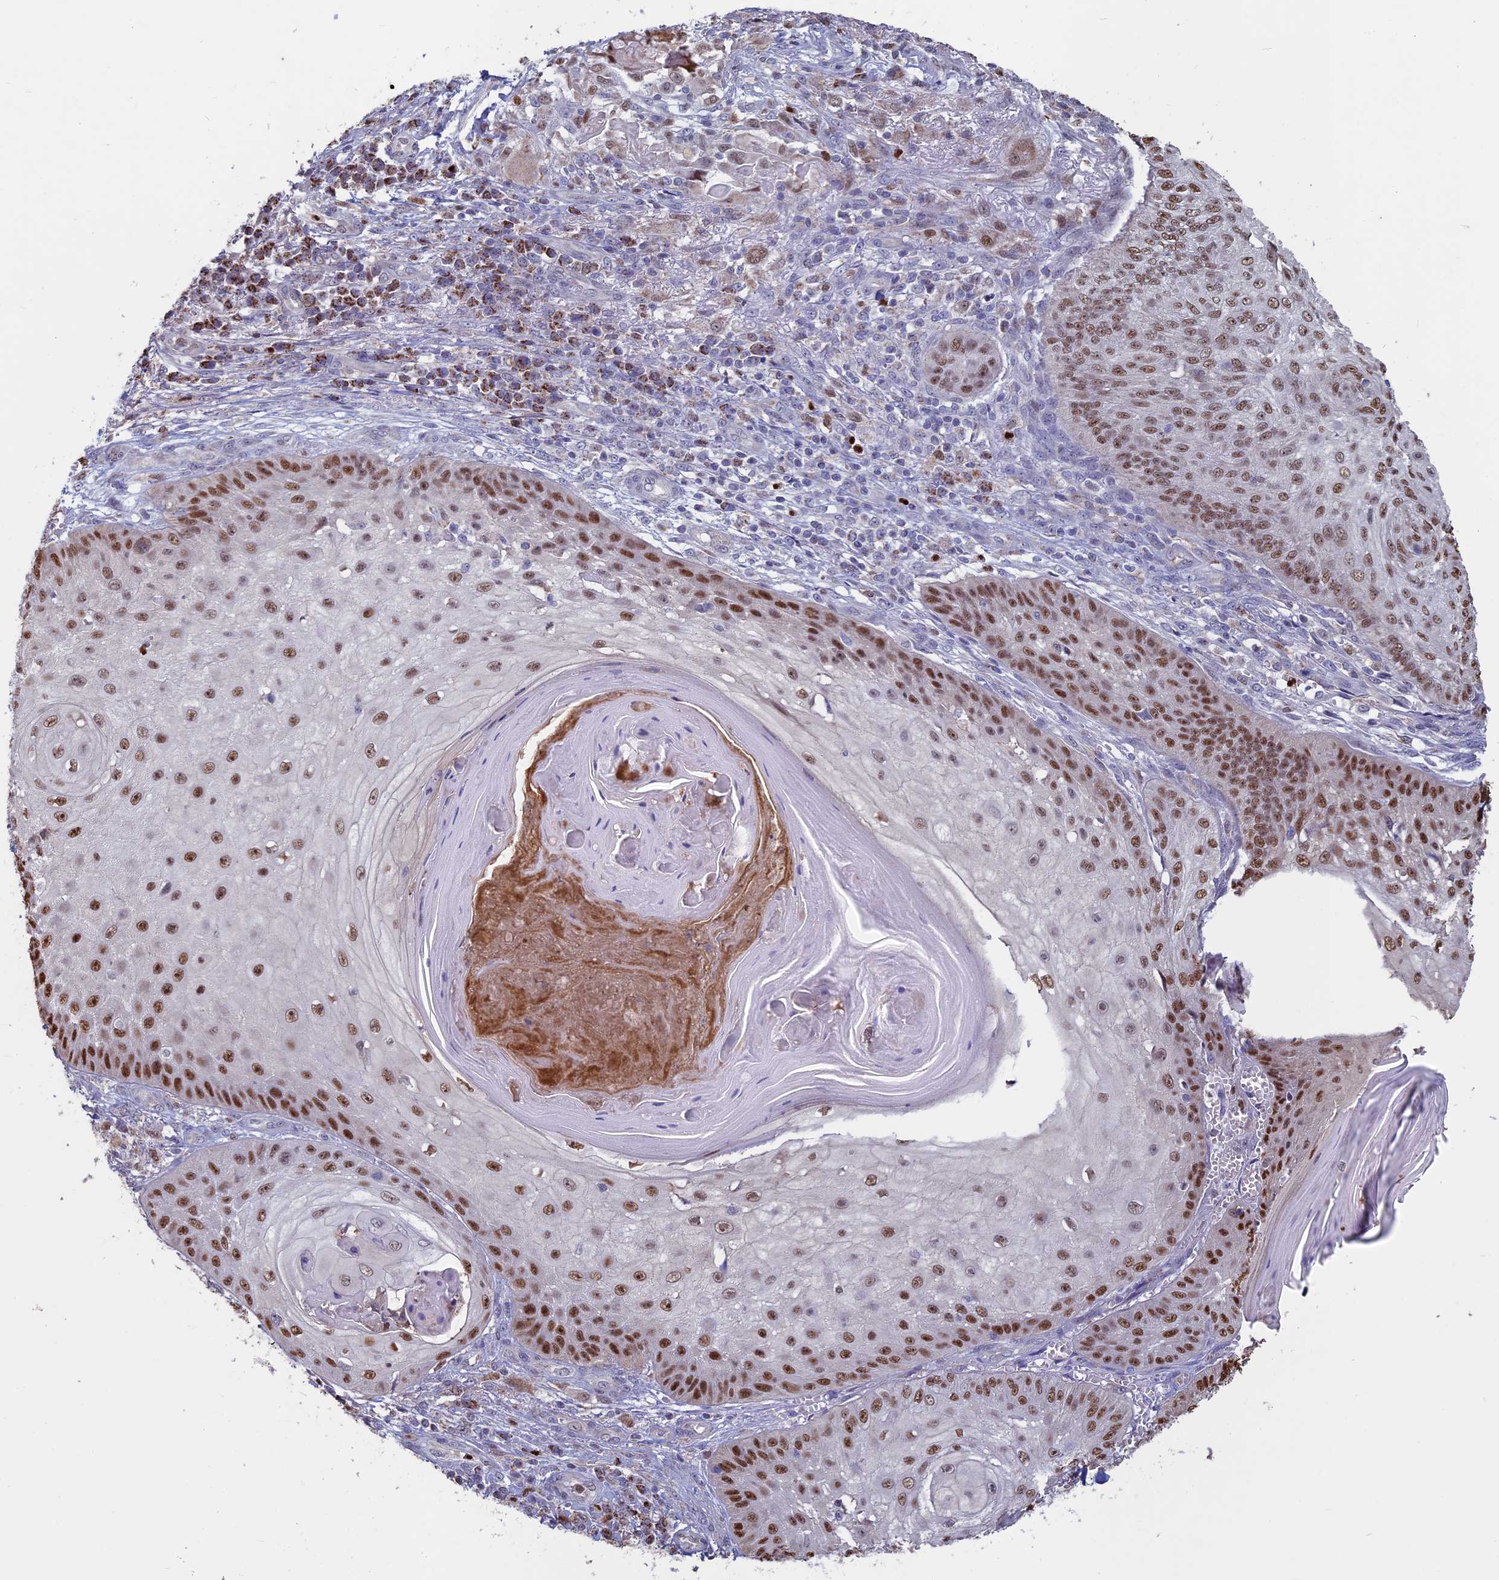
{"staining": {"intensity": "moderate", "quantity": ">75%", "location": "nuclear"}, "tissue": "skin cancer", "cell_type": "Tumor cells", "image_type": "cancer", "snomed": [{"axis": "morphology", "description": "Squamous cell carcinoma, NOS"}, {"axis": "topography", "description": "Skin"}], "caption": "DAB (3,3'-diaminobenzidine) immunohistochemical staining of squamous cell carcinoma (skin) displays moderate nuclear protein positivity in approximately >75% of tumor cells. The staining was performed using DAB, with brown indicating positive protein expression. Nuclei are stained blue with hematoxylin.", "gene": "ACSS1", "patient": {"sex": "male", "age": 70}}